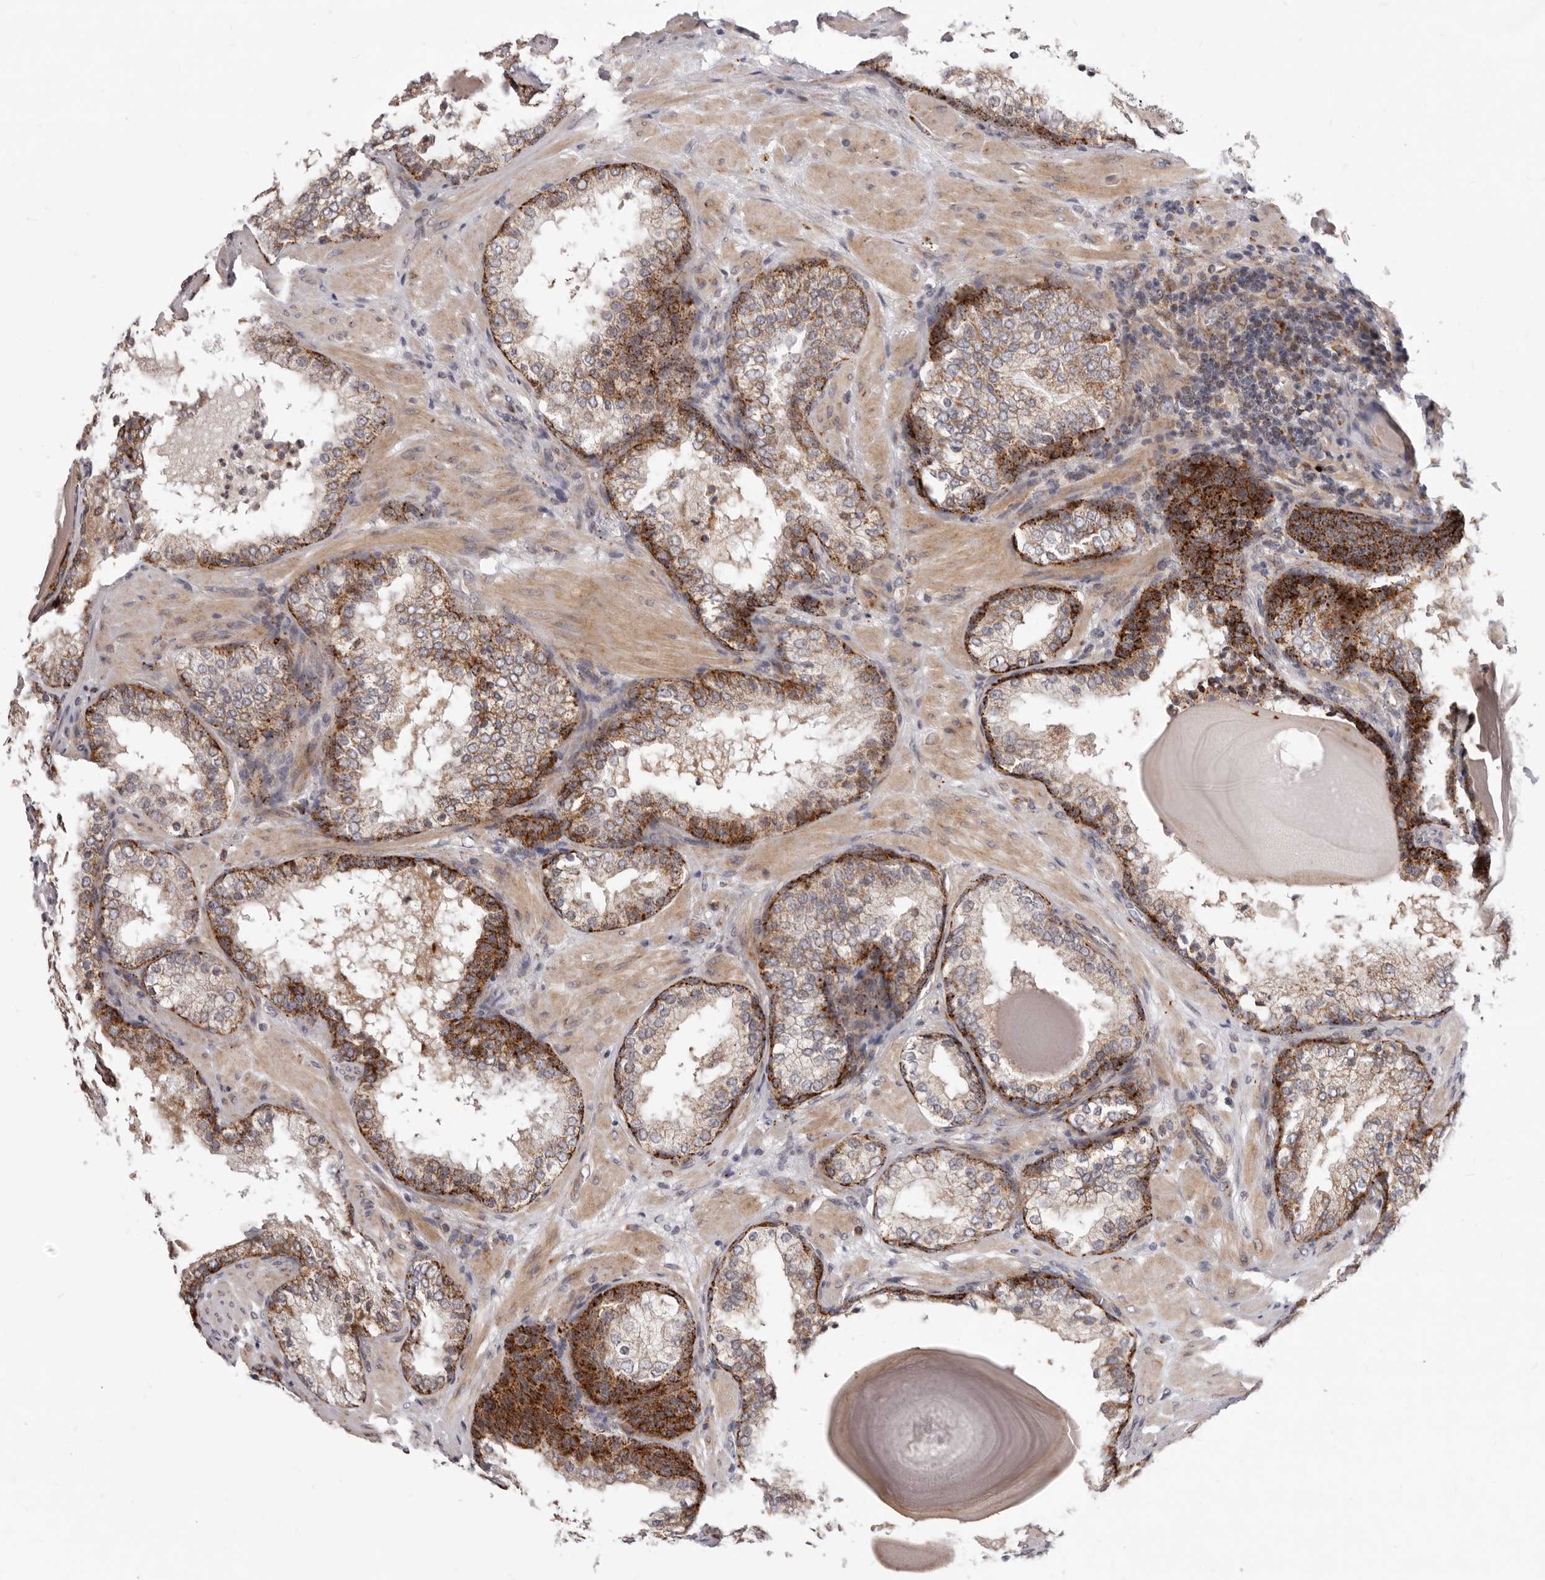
{"staining": {"intensity": "strong", "quantity": "25%-75%", "location": "cytoplasmic/membranous"}, "tissue": "prostate cancer", "cell_type": "Tumor cells", "image_type": "cancer", "snomed": [{"axis": "morphology", "description": "Adenocarcinoma, Medium grade"}, {"axis": "topography", "description": "Prostate"}], "caption": "This photomicrograph shows IHC staining of prostate cancer (medium-grade adenocarcinoma), with high strong cytoplasmic/membranous staining in about 25%-75% of tumor cells.", "gene": "TOR3A", "patient": {"sex": "male", "age": 70}}